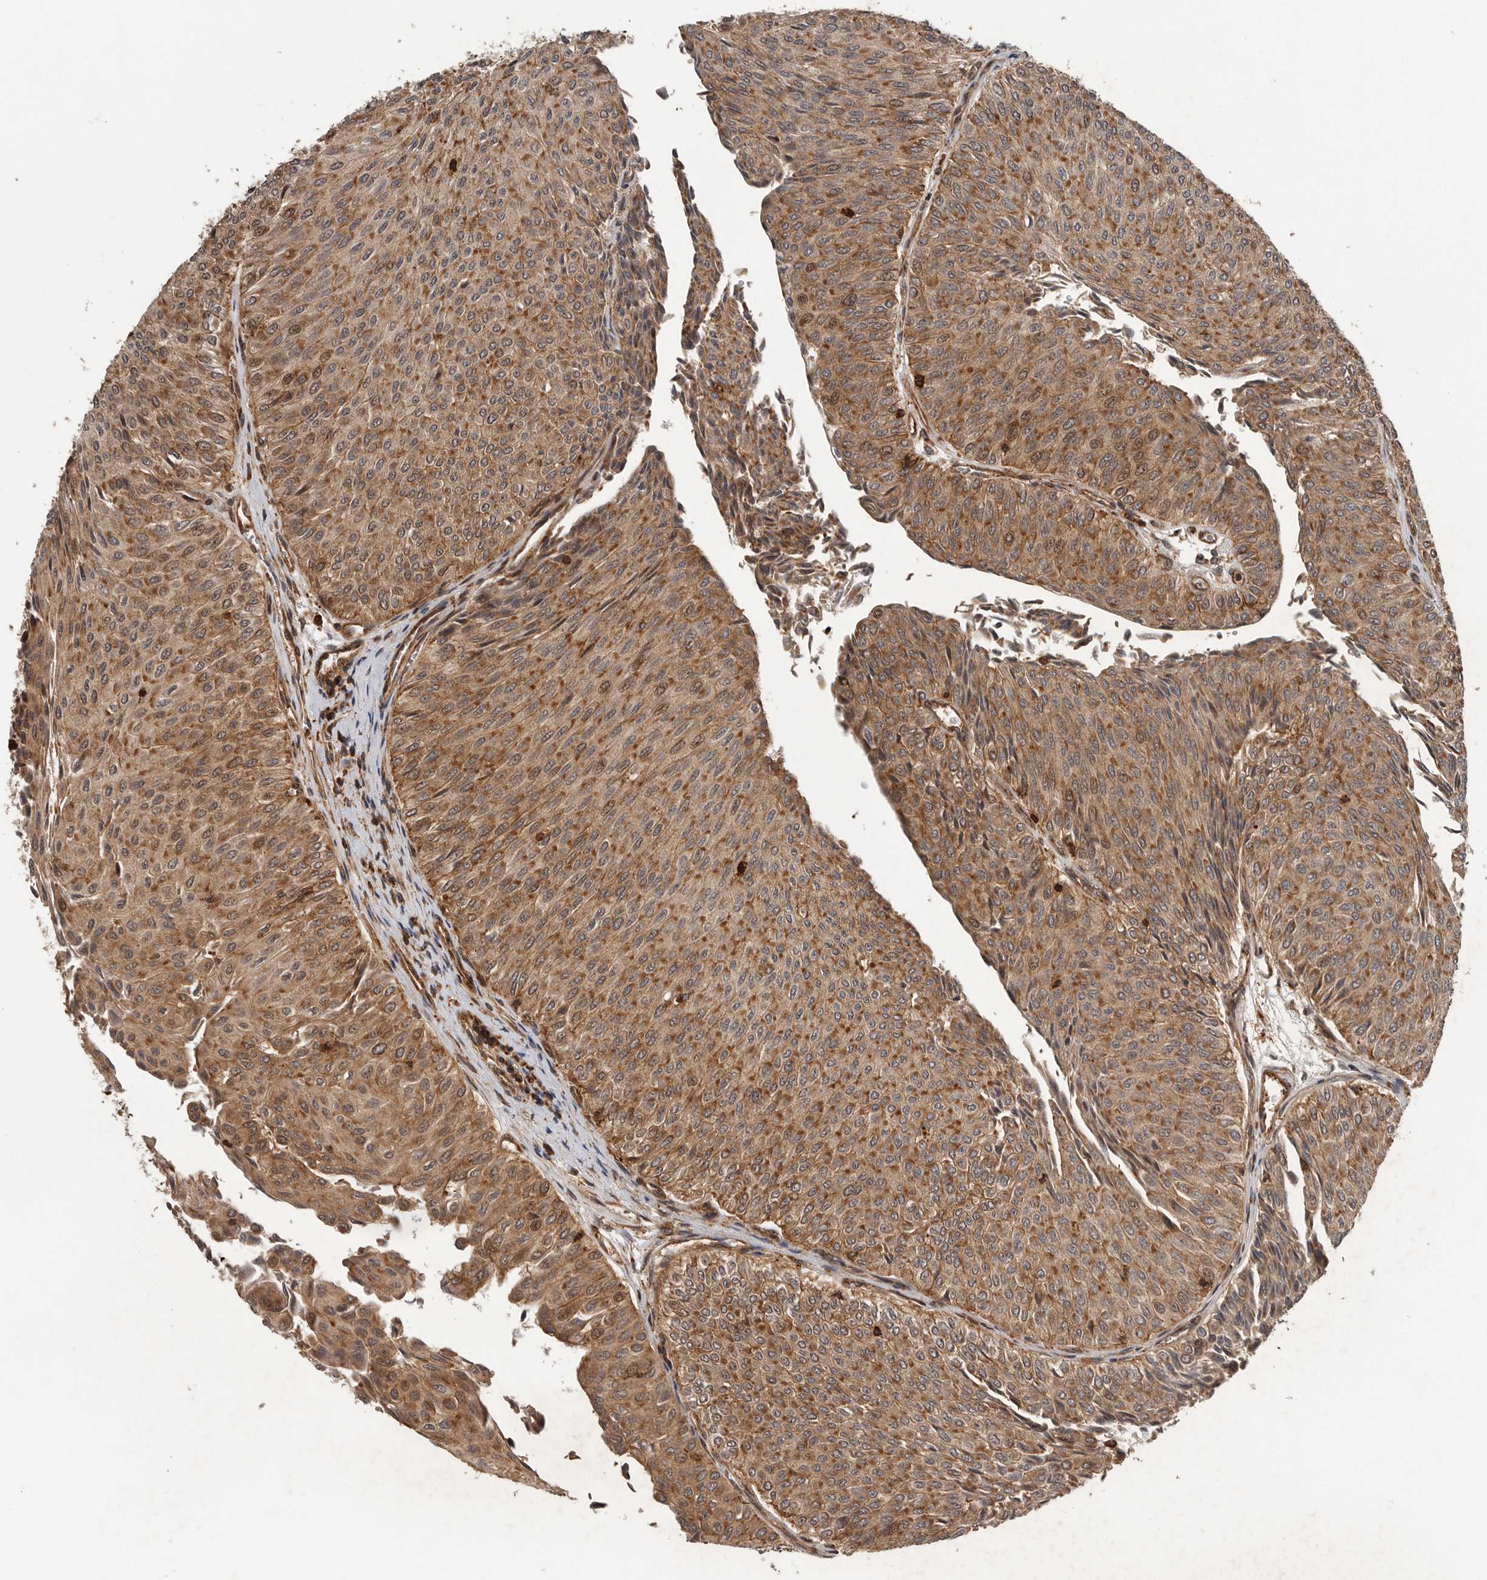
{"staining": {"intensity": "moderate", "quantity": ">75%", "location": "cytoplasmic/membranous,nuclear"}, "tissue": "urothelial cancer", "cell_type": "Tumor cells", "image_type": "cancer", "snomed": [{"axis": "morphology", "description": "Urothelial carcinoma, Low grade"}, {"axis": "topography", "description": "Urinary bladder"}], "caption": "Urothelial cancer stained for a protein exhibits moderate cytoplasmic/membranous and nuclear positivity in tumor cells.", "gene": "RNF157", "patient": {"sex": "male", "age": 78}}